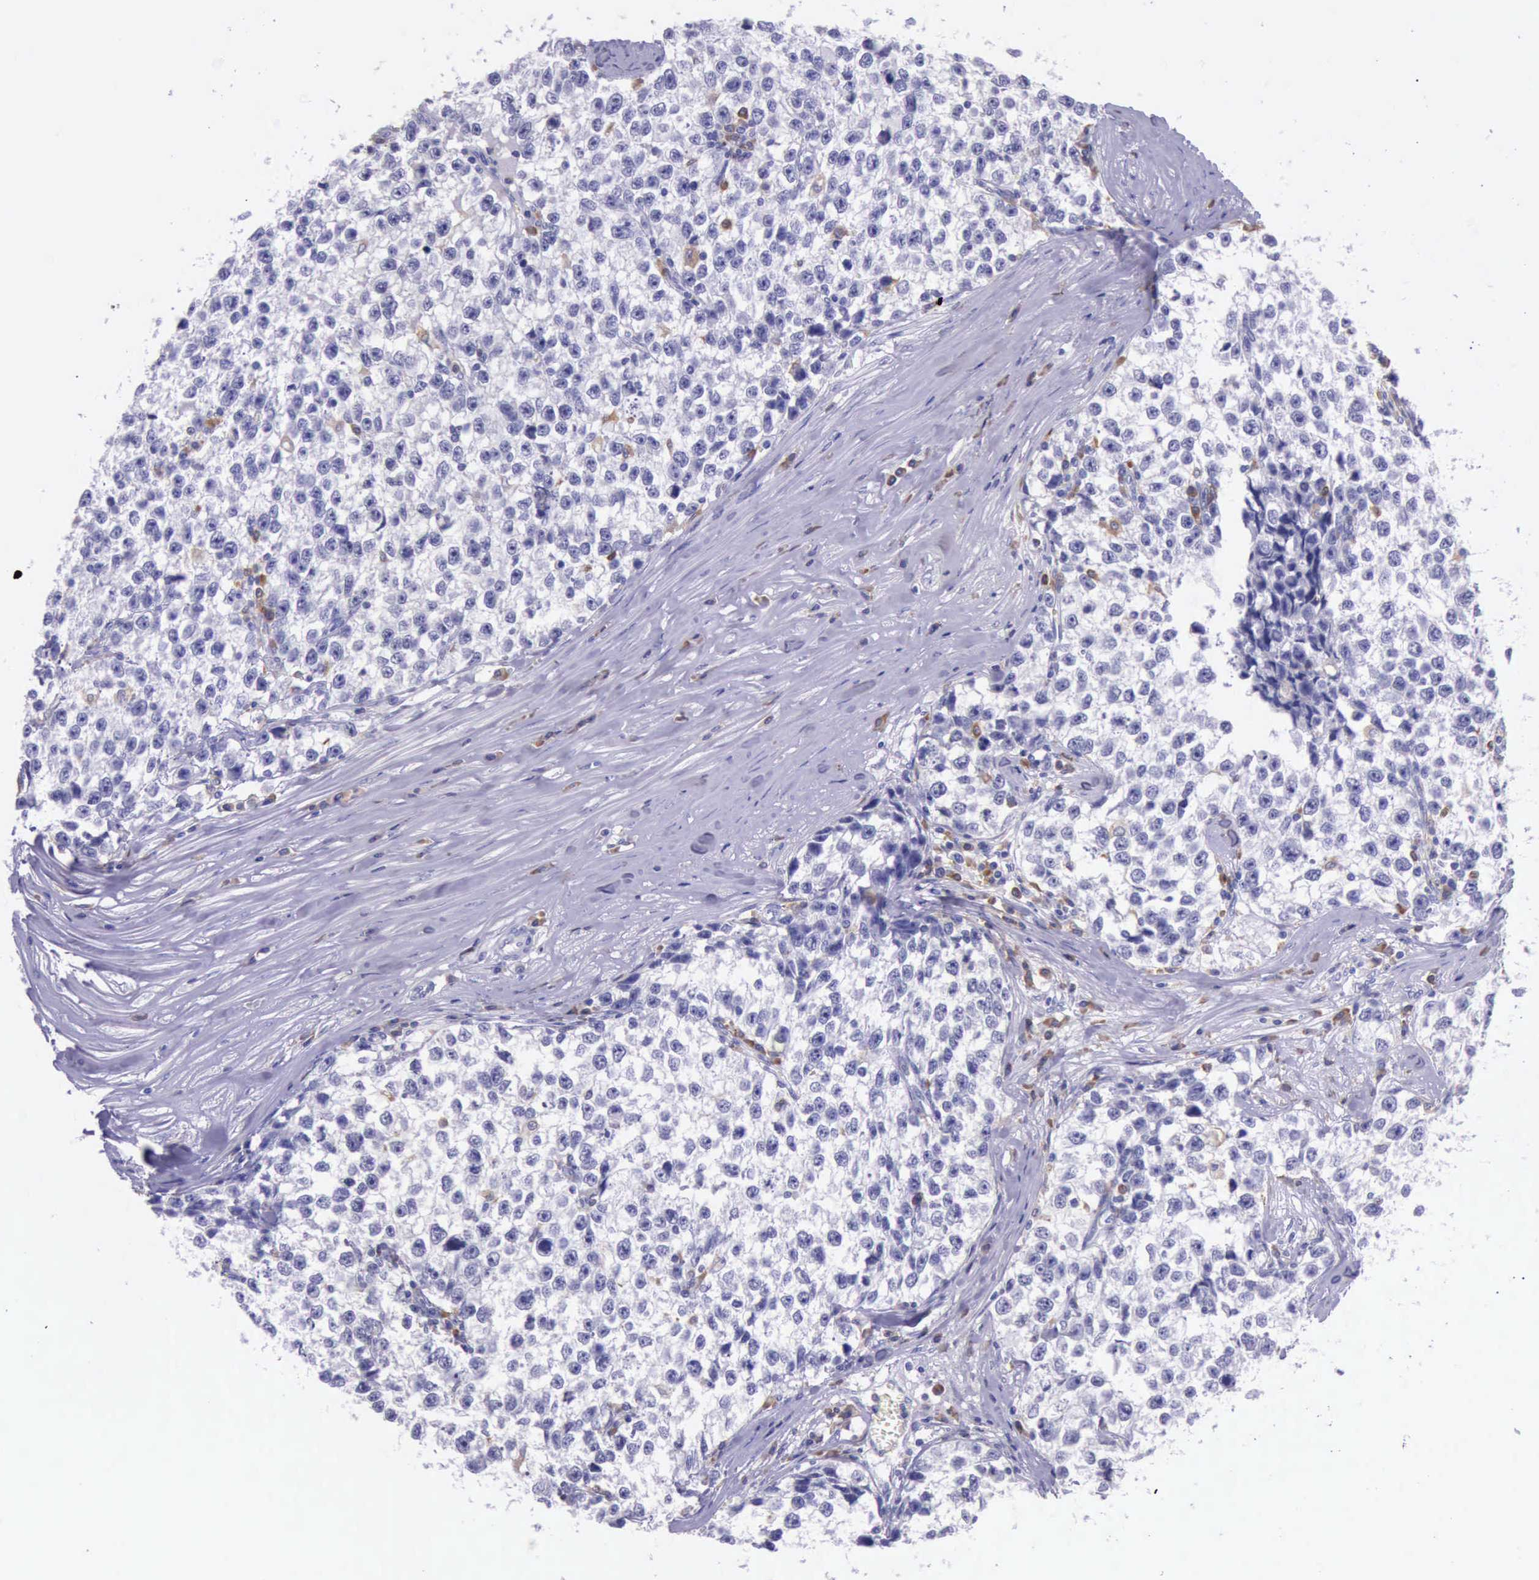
{"staining": {"intensity": "negative", "quantity": "none", "location": "none"}, "tissue": "testis cancer", "cell_type": "Tumor cells", "image_type": "cancer", "snomed": [{"axis": "morphology", "description": "Seminoma, NOS"}, {"axis": "morphology", "description": "Carcinoma, Embryonal, NOS"}, {"axis": "topography", "description": "Testis"}], "caption": "Immunohistochemistry (IHC) photomicrograph of seminoma (testis) stained for a protein (brown), which reveals no expression in tumor cells.", "gene": "BTK", "patient": {"sex": "male", "age": 30}}